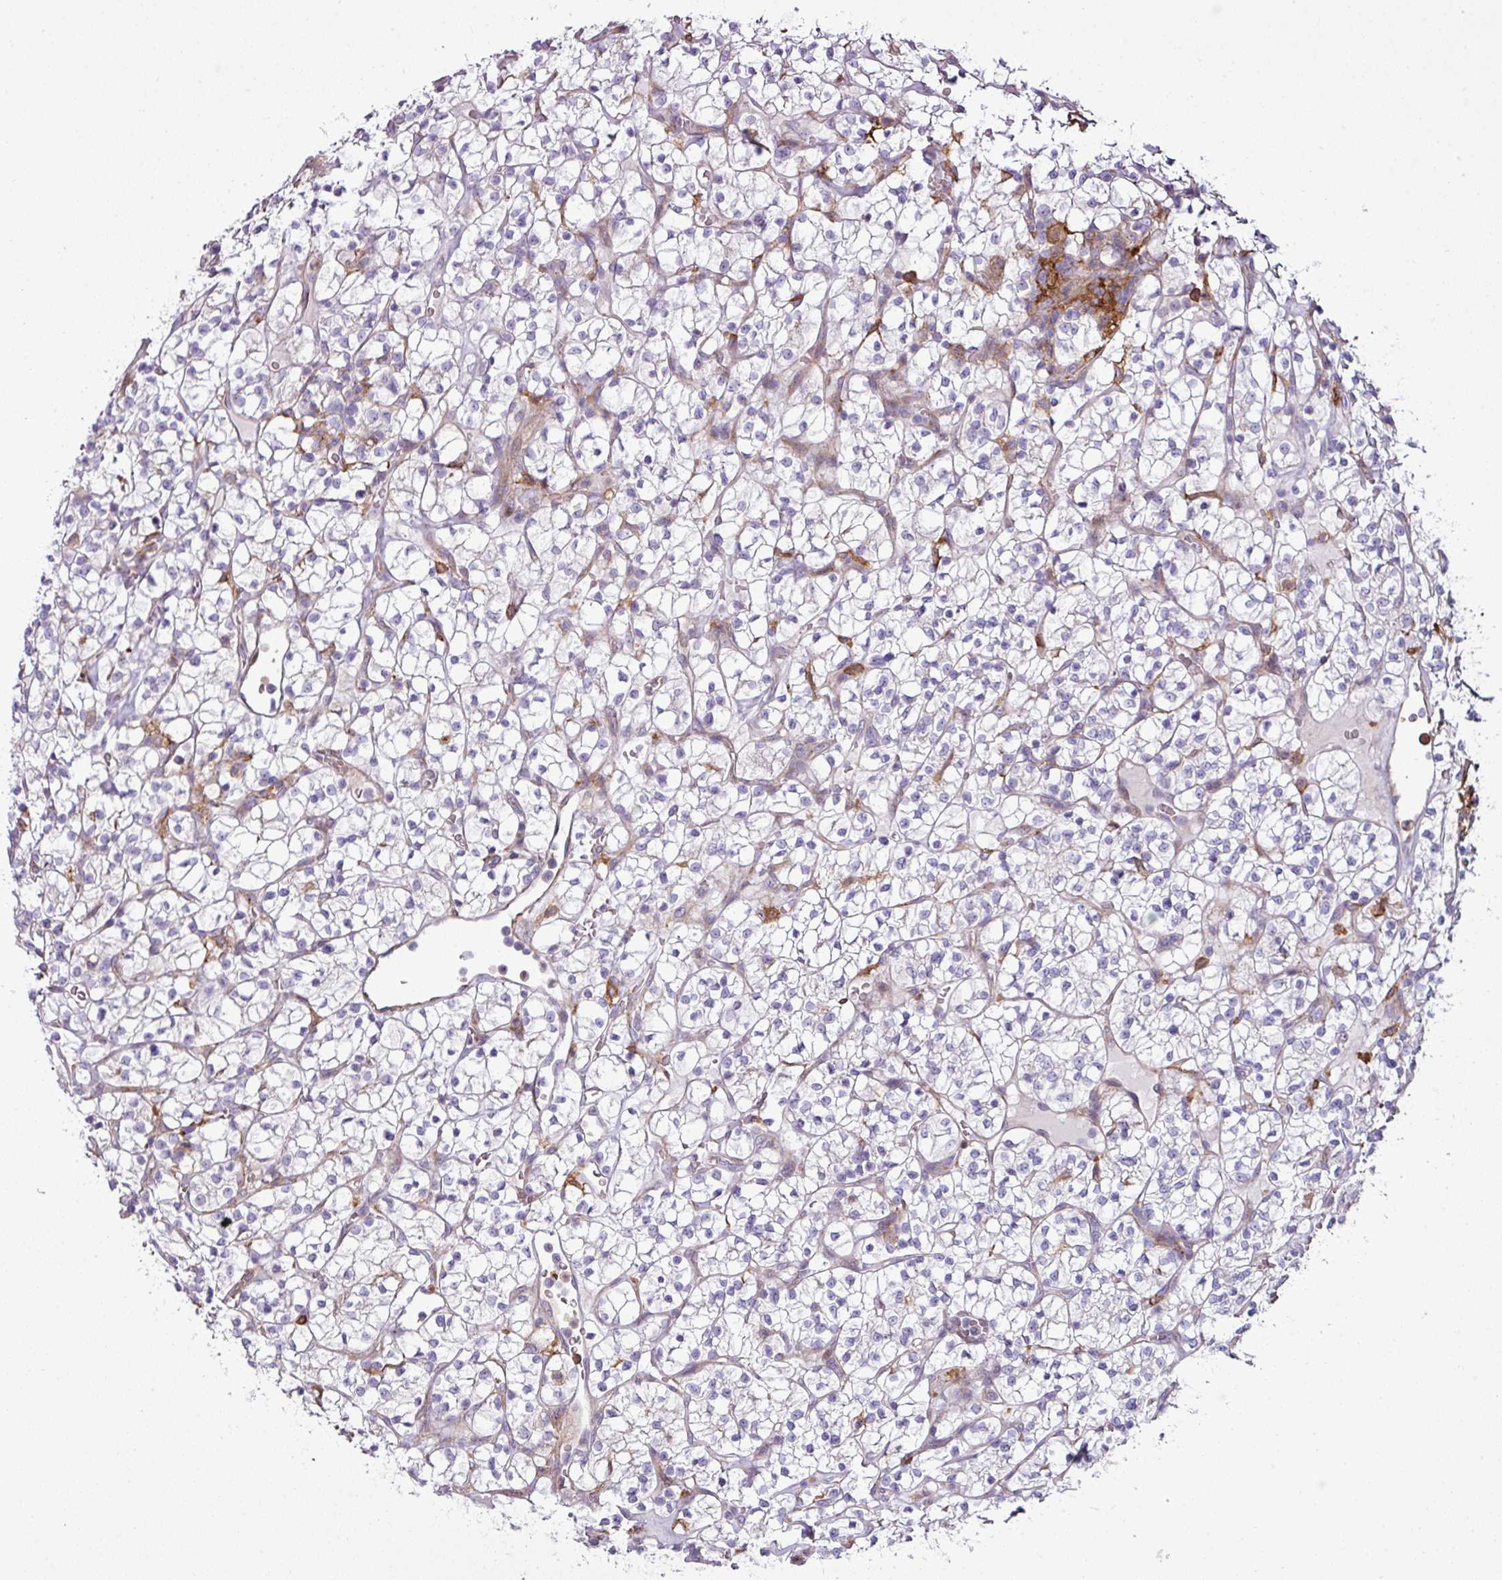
{"staining": {"intensity": "negative", "quantity": "none", "location": "none"}, "tissue": "renal cancer", "cell_type": "Tumor cells", "image_type": "cancer", "snomed": [{"axis": "morphology", "description": "Adenocarcinoma, NOS"}, {"axis": "topography", "description": "Kidney"}], "caption": "This photomicrograph is of renal cancer stained with immunohistochemistry to label a protein in brown with the nuclei are counter-stained blue. There is no staining in tumor cells. (IHC, brightfield microscopy, high magnification).", "gene": "COL8A1", "patient": {"sex": "female", "age": 64}}